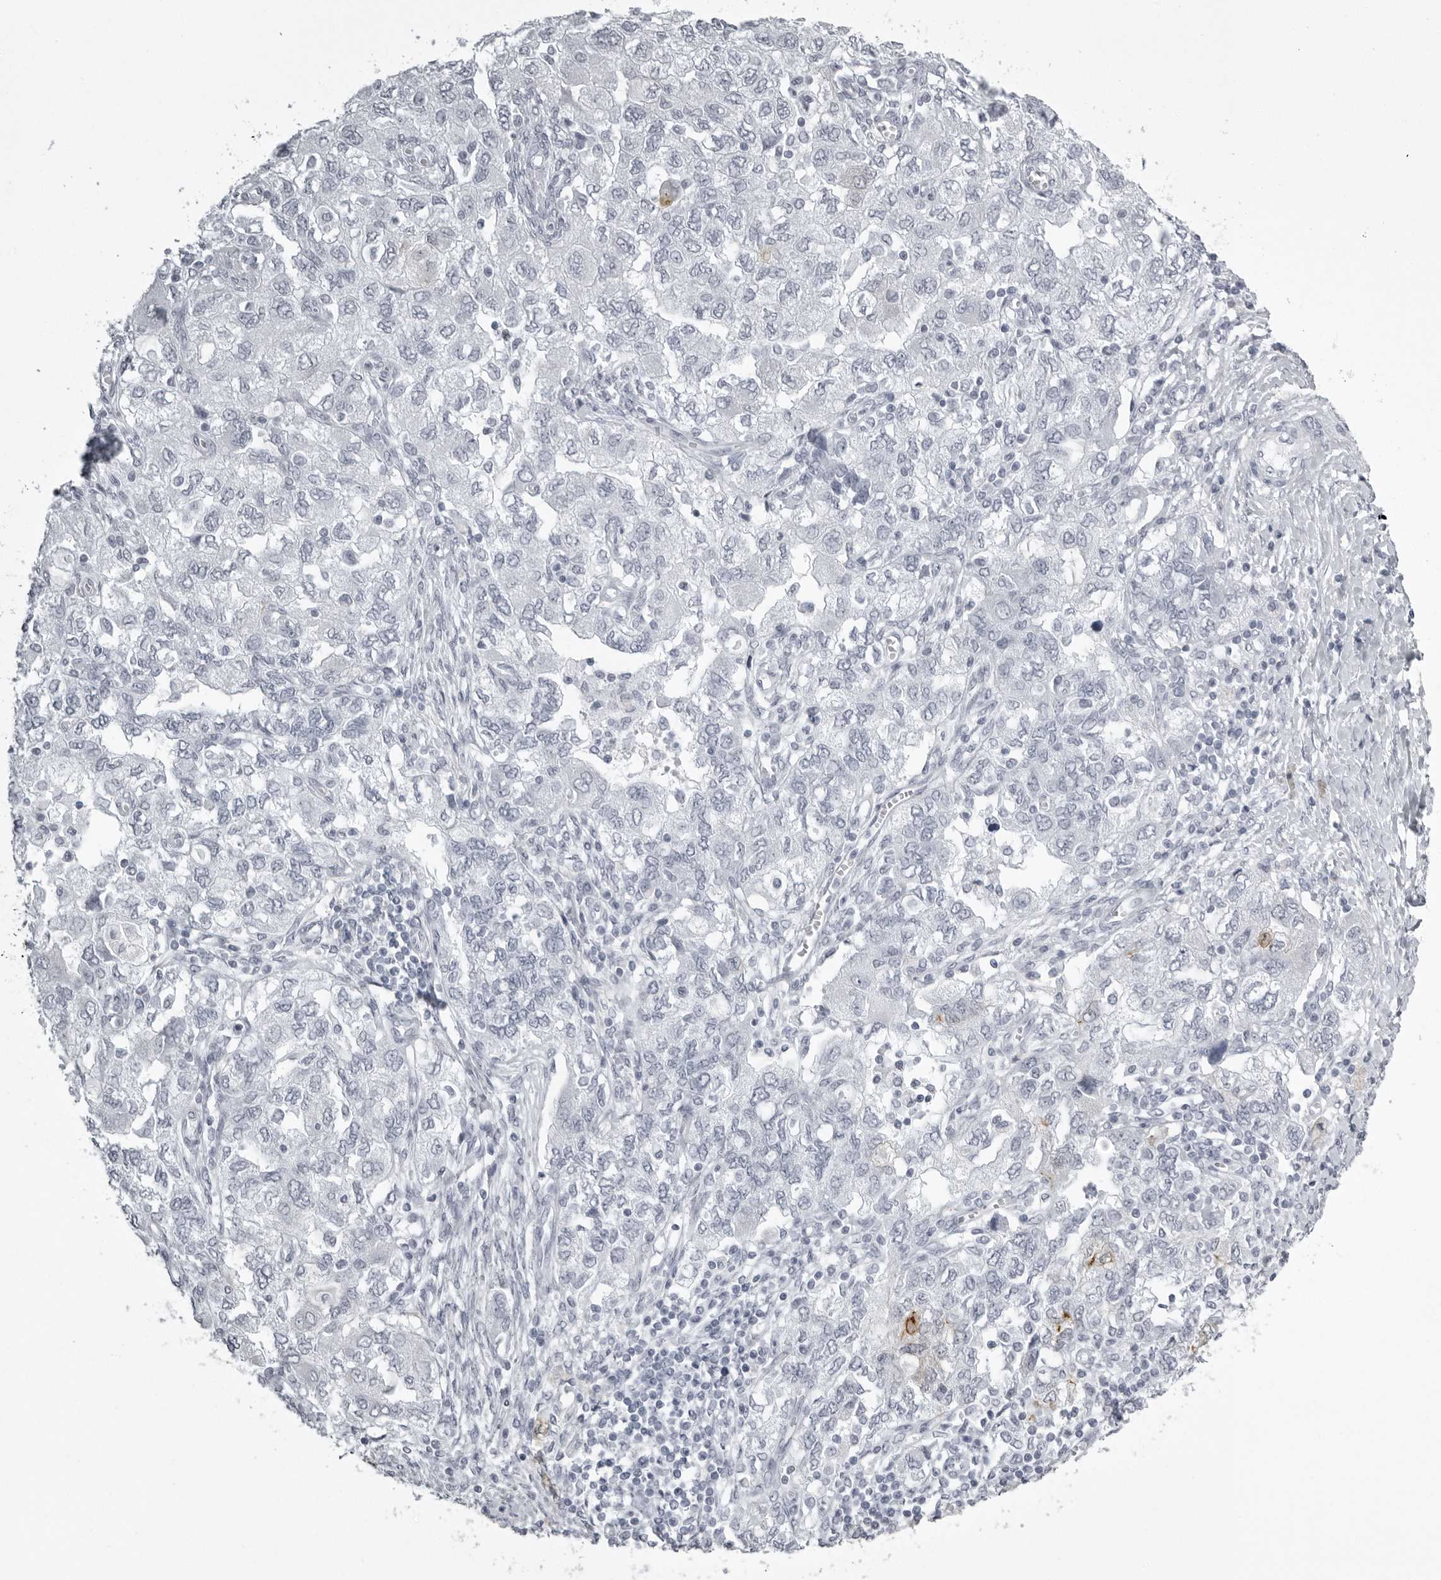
{"staining": {"intensity": "negative", "quantity": "none", "location": "none"}, "tissue": "ovarian cancer", "cell_type": "Tumor cells", "image_type": "cancer", "snomed": [{"axis": "morphology", "description": "Carcinoma, NOS"}, {"axis": "morphology", "description": "Cystadenocarcinoma, serous, NOS"}, {"axis": "topography", "description": "Ovary"}], "caption": "Immunohistochemistry of ovarian cancer (carcinoma) demonstrates no staining in tumor cells.", "gene": "UROD", "patient": {"sex": "female", "age": 69}}